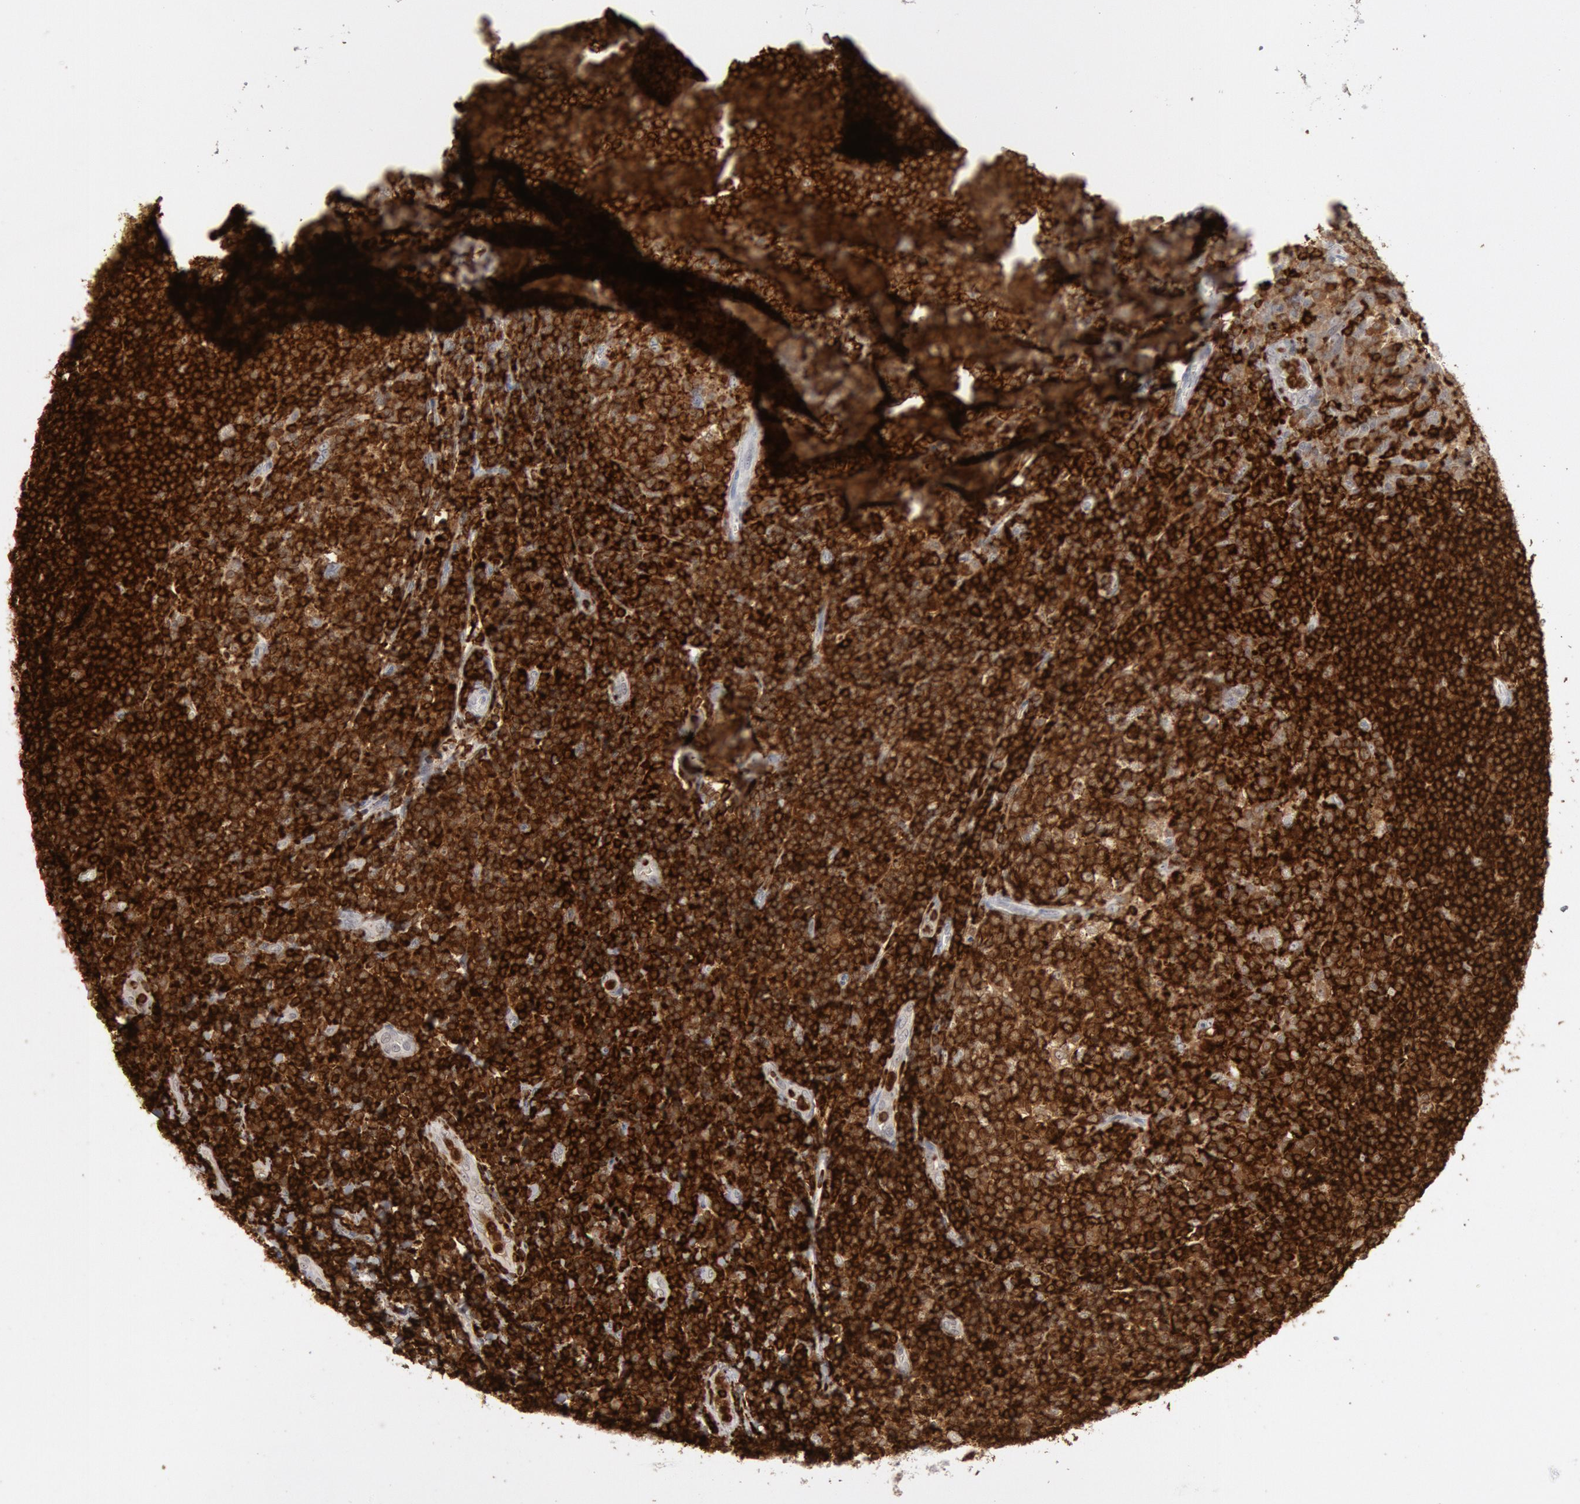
{"staining": {"intensity": "strong", "quantity": ">75%", "location": "cytoplasmic/membranous"}, "tissue": "tonsil", "cell_type": "Germinal center cells", "image_type": "normal", "snomed": [{"axis": "morphology", "description": "Normal tissue, NOS"}, {"axis": "topography", "description": "Tonsil"}], "caption": "Germinal center cells exhibit high levels of strong cytoplasmic/membranous expression in approximately >75% of cells in unremarkable human tonsil.", "gene": "PTPN6", "patient": {"sex": "male", "age": 31}}